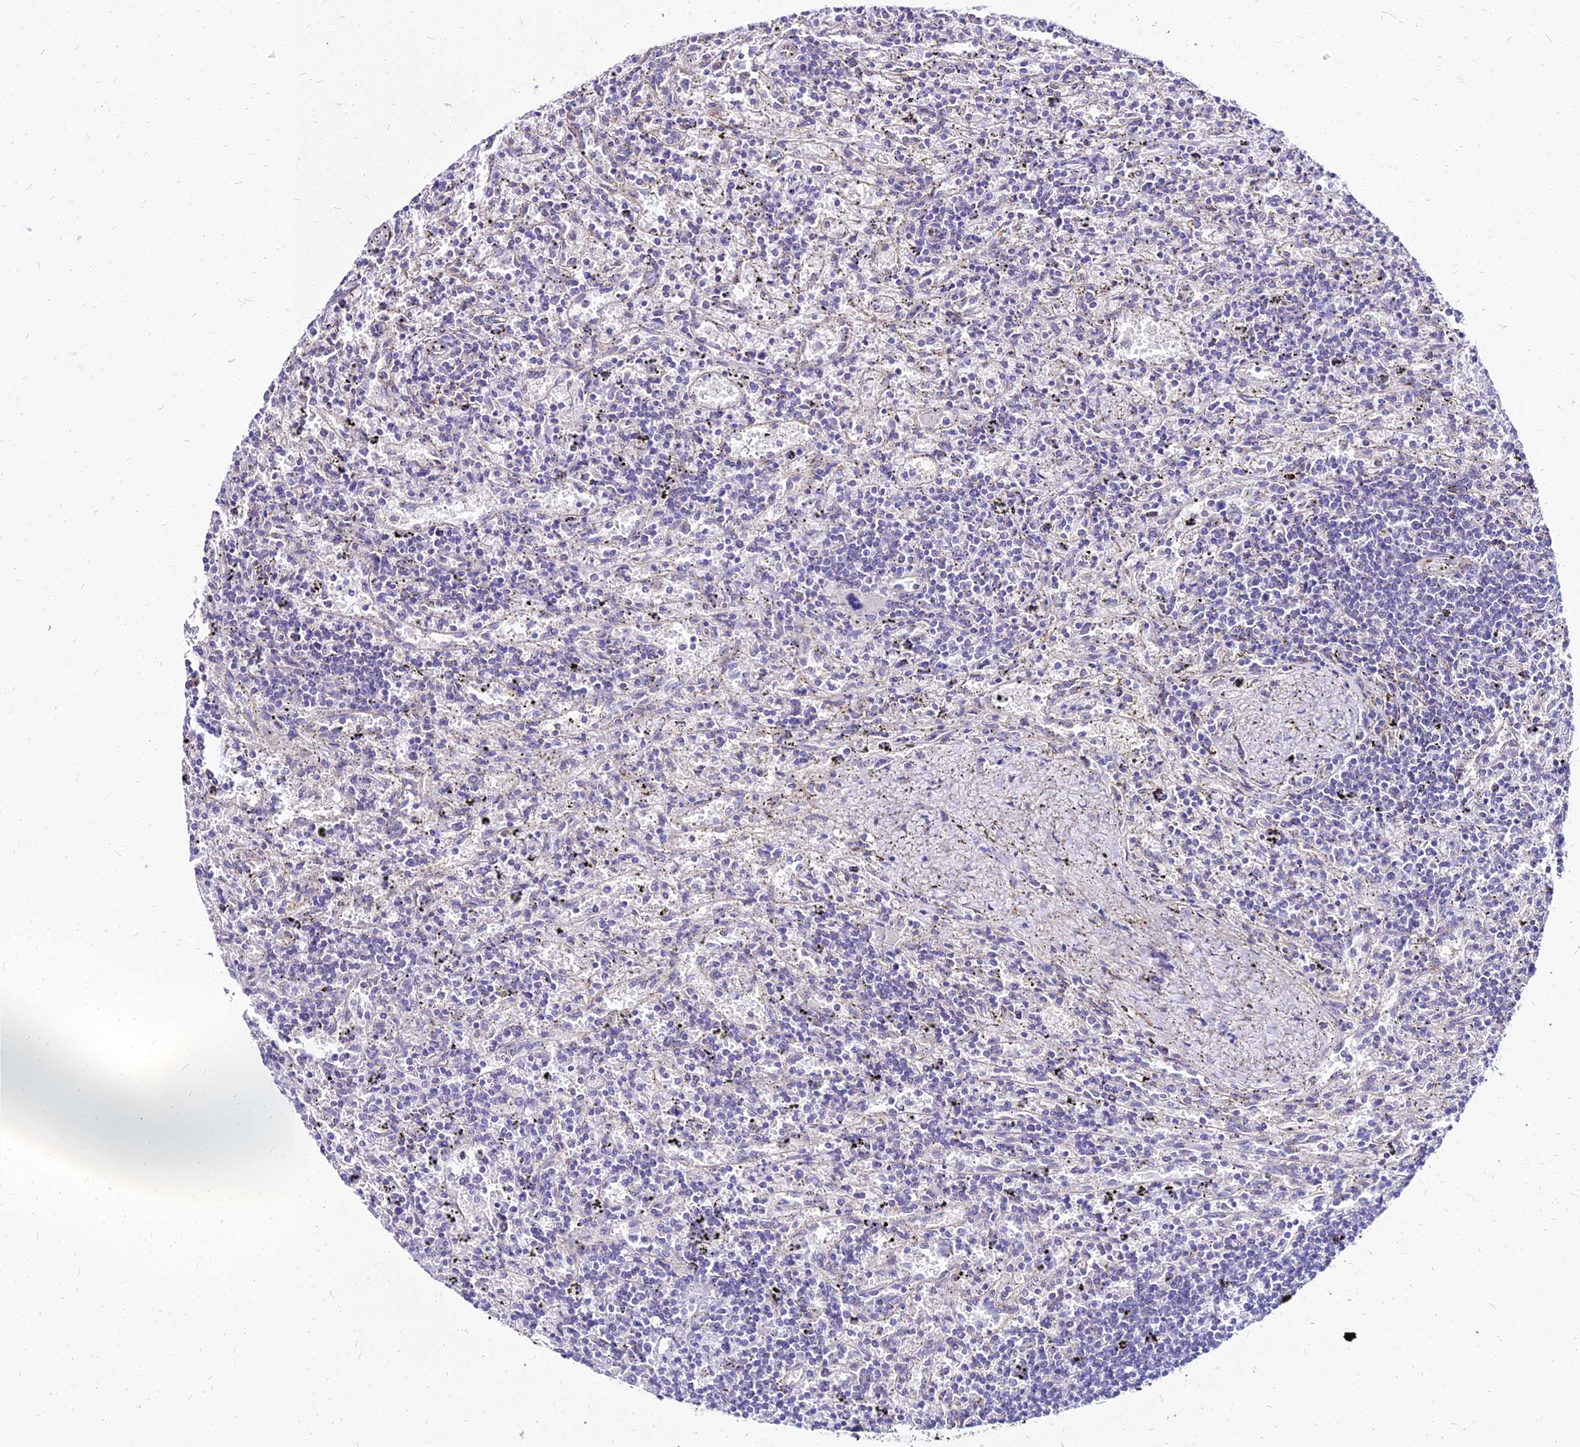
{"staining": {"intensity": "negative", "quantity": "none", "location": "none"}, "tissue": "lymphoma", "cell_type": "Tumor cells", "image_type": "cancer", "snomed": [{"axis": "morphology", "description": "Malignant lymphoma, non-Hodgkin's type, Low grade"}, {"axis": "topography", "description": "Spleen"}], "caption": "Tumor cells show no significant positivity in malignant lymphoma, non-Hodgkin's type (low-grade).", "gene": "YEATS2", "patient": {"sex": "male", "age": 76}}